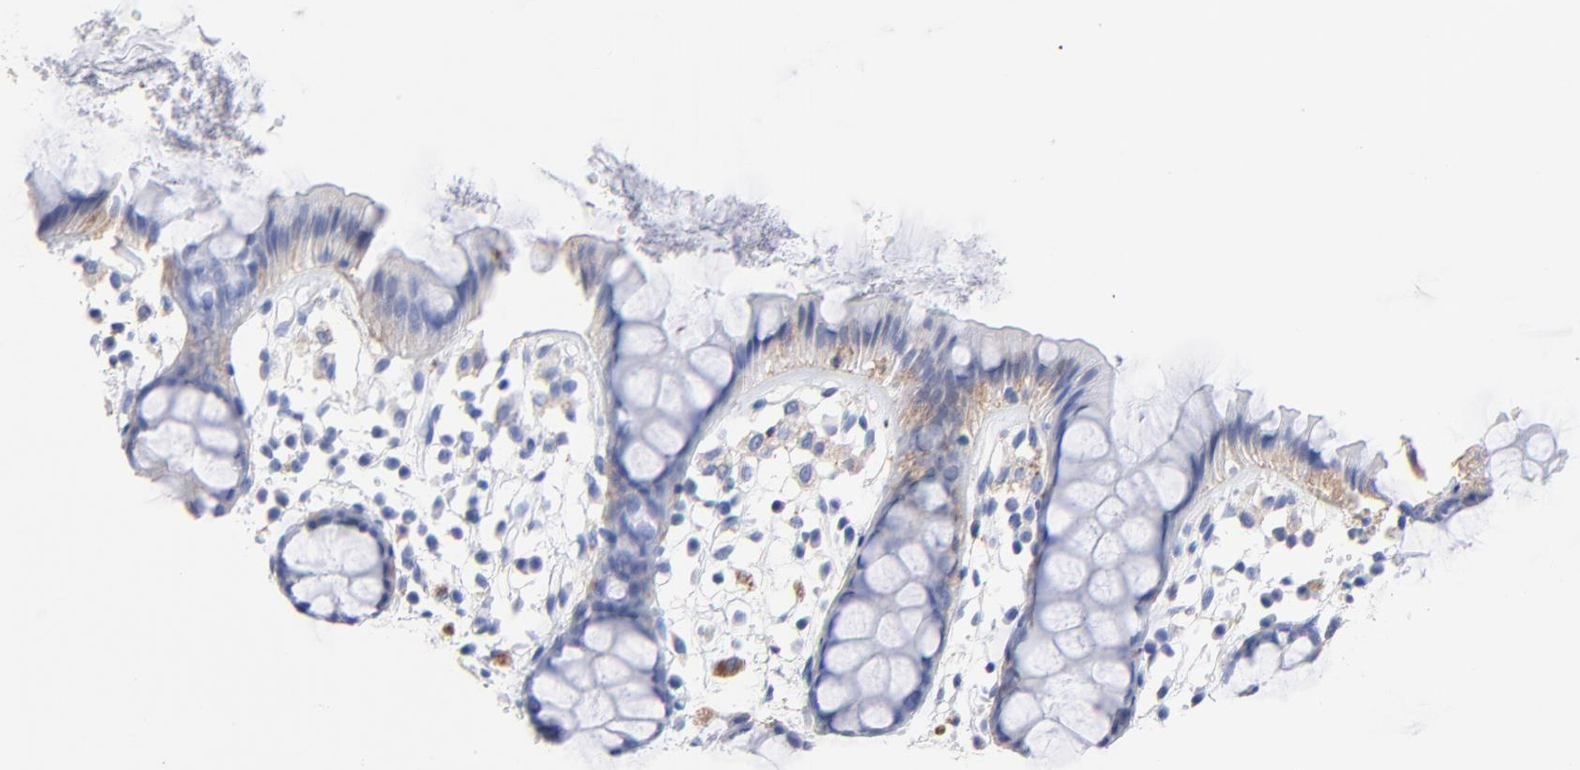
{"staining": {"intensity": "negative", "quantity": "none", "location": "none"}, "tissue": "rectum", "cell_type": "Glandular cells", "image_type": "normal", "snomed": [{"axis": "morphology", "description": "Normal tissue, NOS"}, {"axis": "topography", "description": "Rectum"}], "caption": "This histopathology image is of unremarkable rectum stained with immunohistochemistry (IHC) to label a protein in brown with the nuclei are counter-stained blue. There is no staining in glandular cells. (DAB (3,3'-diaminobenzidine) immunohistochemistry visualized using brightfield microscopy, high magnification).", "gene": "ASL", "patient": {"sex": "female", "age": 66}}